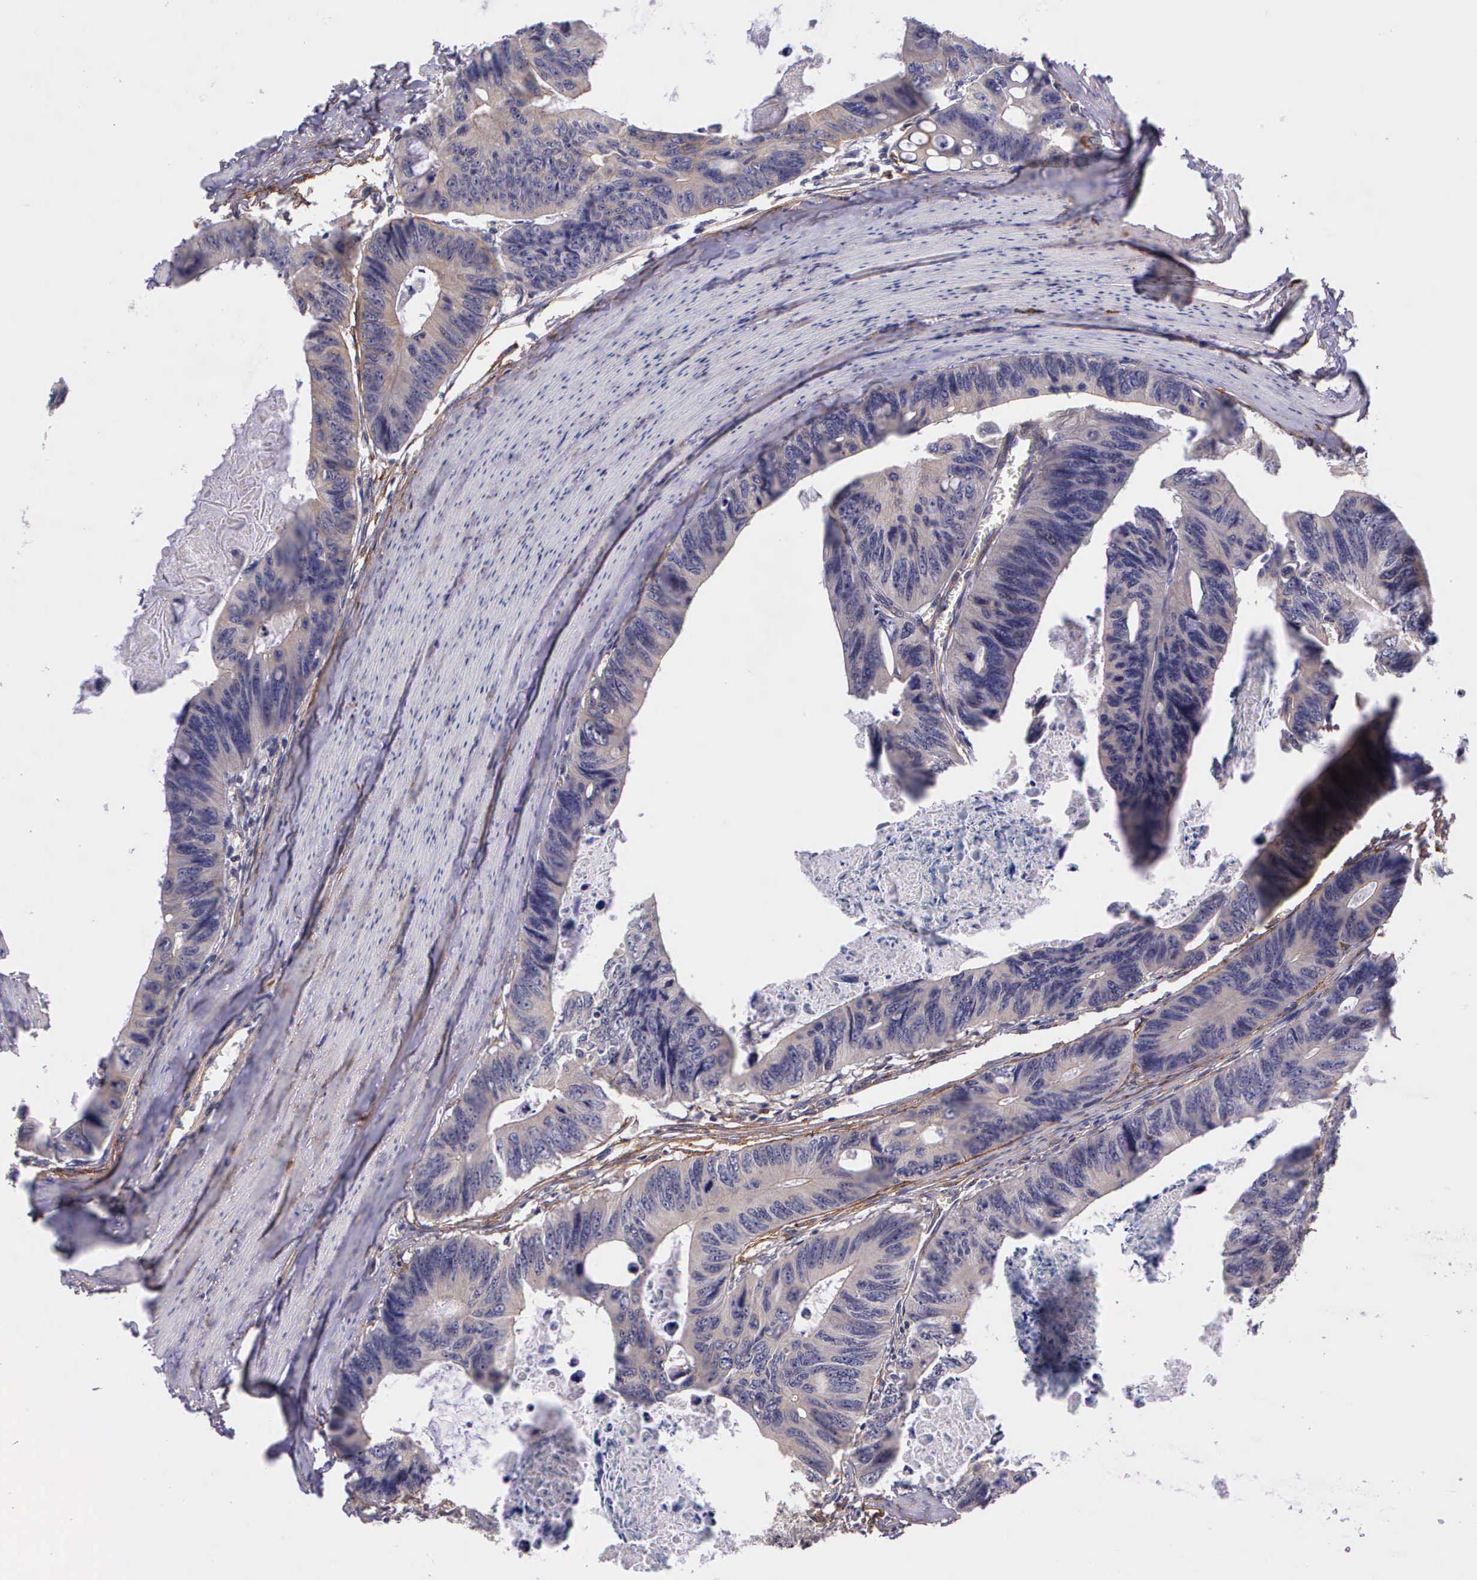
{"staining": {"intensity": "weak", "quantity": "25%-75%", "location": "cytoplasmic/membranous"}, "tissue": "colorectal cancer", "cell_type": "Tumor cells", "image_type": "cancer", "snomed": [{"axis": "morphology", "description": "Adenocarcinoma, NOS"}, {"axis": "topography", "description": "Colon"}], "caption": "An immunohistochemistry (IHC) micrograph of neoplastic tissue is shown. Protein staining in brown highlights weak cytoplasmic/membranous positivity in colorectal cancer within tumor cells. Nuclei are stained in blue.", "gene": "PRICKLE3", "patient": {"sex": "female", "age": 55}}